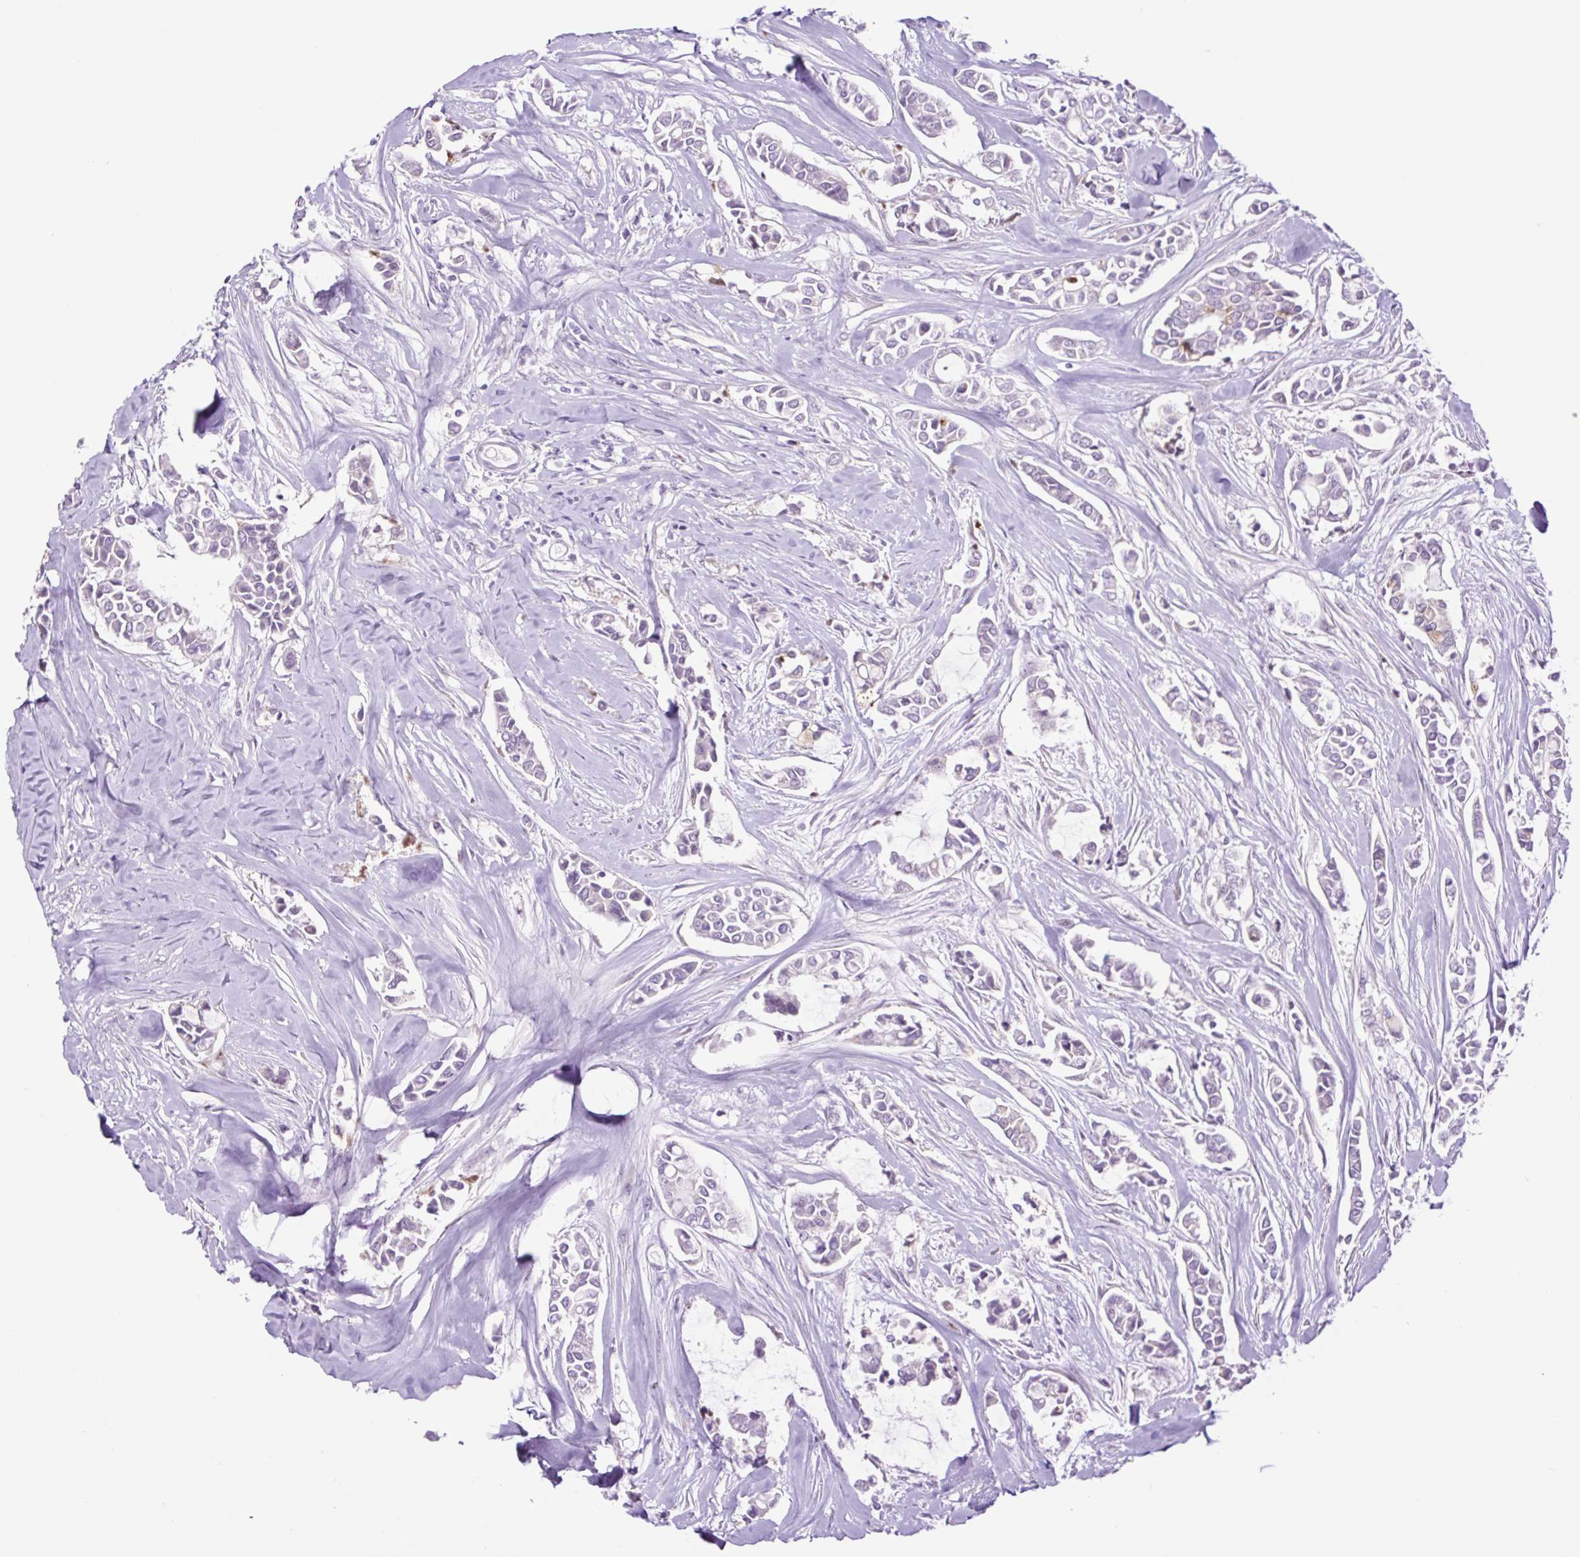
{"staining": {"intensity": "negative", "quantity": "none", "location": "none"}, "tissue": "breast cancer", "cell_type": "Tumor cells", "image_type": "cancer", "snomed": [{"axis": "morphology", "description": "Duct carcinoma"}, {"axis": "topography", "description": "Breast"}], "caption": "This is an immunohistochemistry image of human breast cancer (invasive ductal carcinoma). There is no staining in tumor cells.", "gene": "MFSD3", "patient": {"sex": "female", "age": 84}}